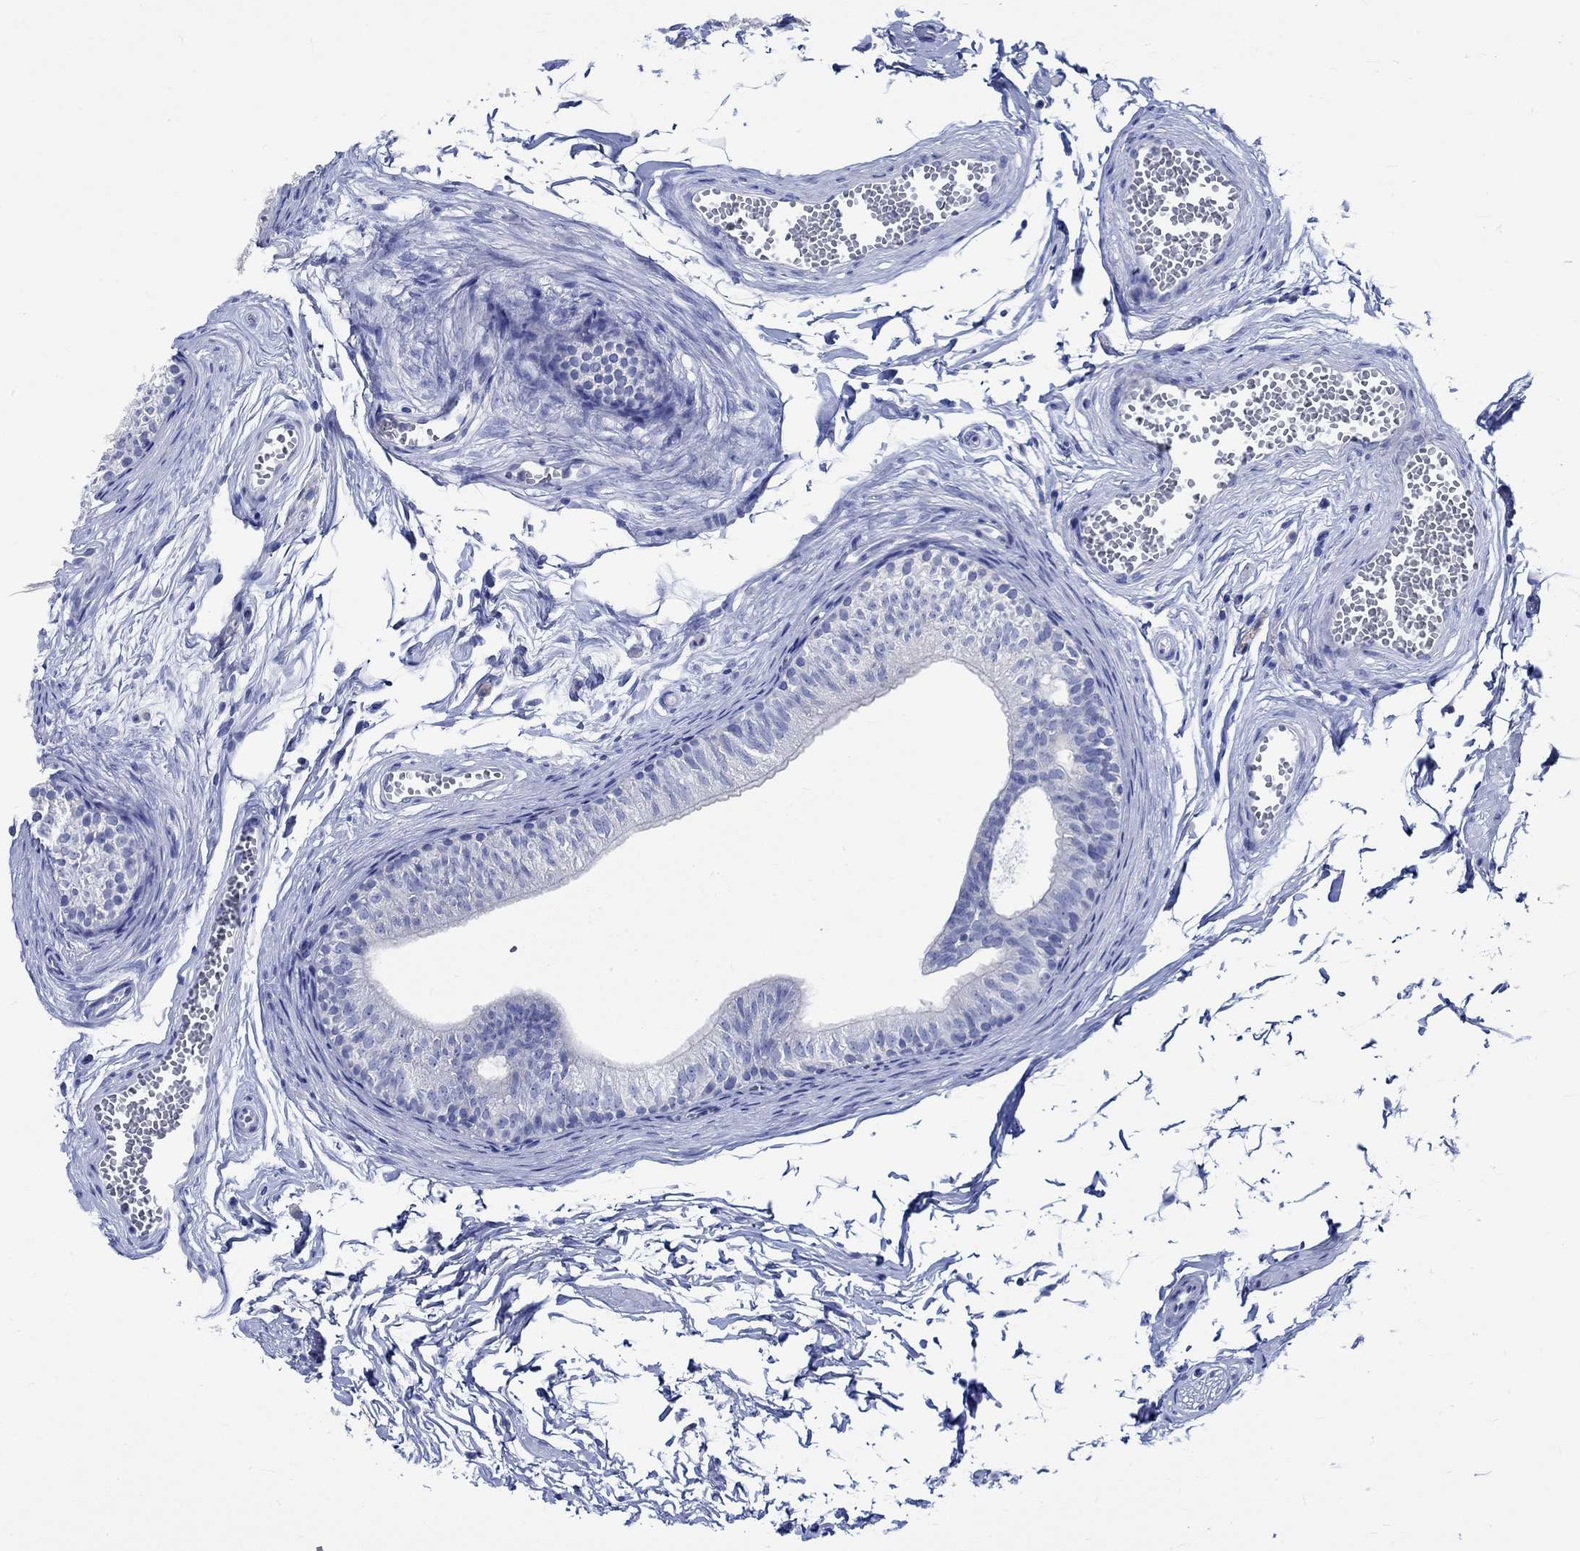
{"staining": {"intensity": "negative", "quantity": "none", "location": "none"}, "tissue": "epididymis", "cell_type": "Glandular cells", "image_type": "normal", "snomed": [{"axis": "morphology", "description": "Normal tissue, NOS"}, {"axis": "topography", "description": "Epididymis"}], "caption": "The IHC micrograph has no significant expression in glandular cells of epididymis.", "gene": "PTPRN2", "patient": {"sex": "male", "age": 22}}